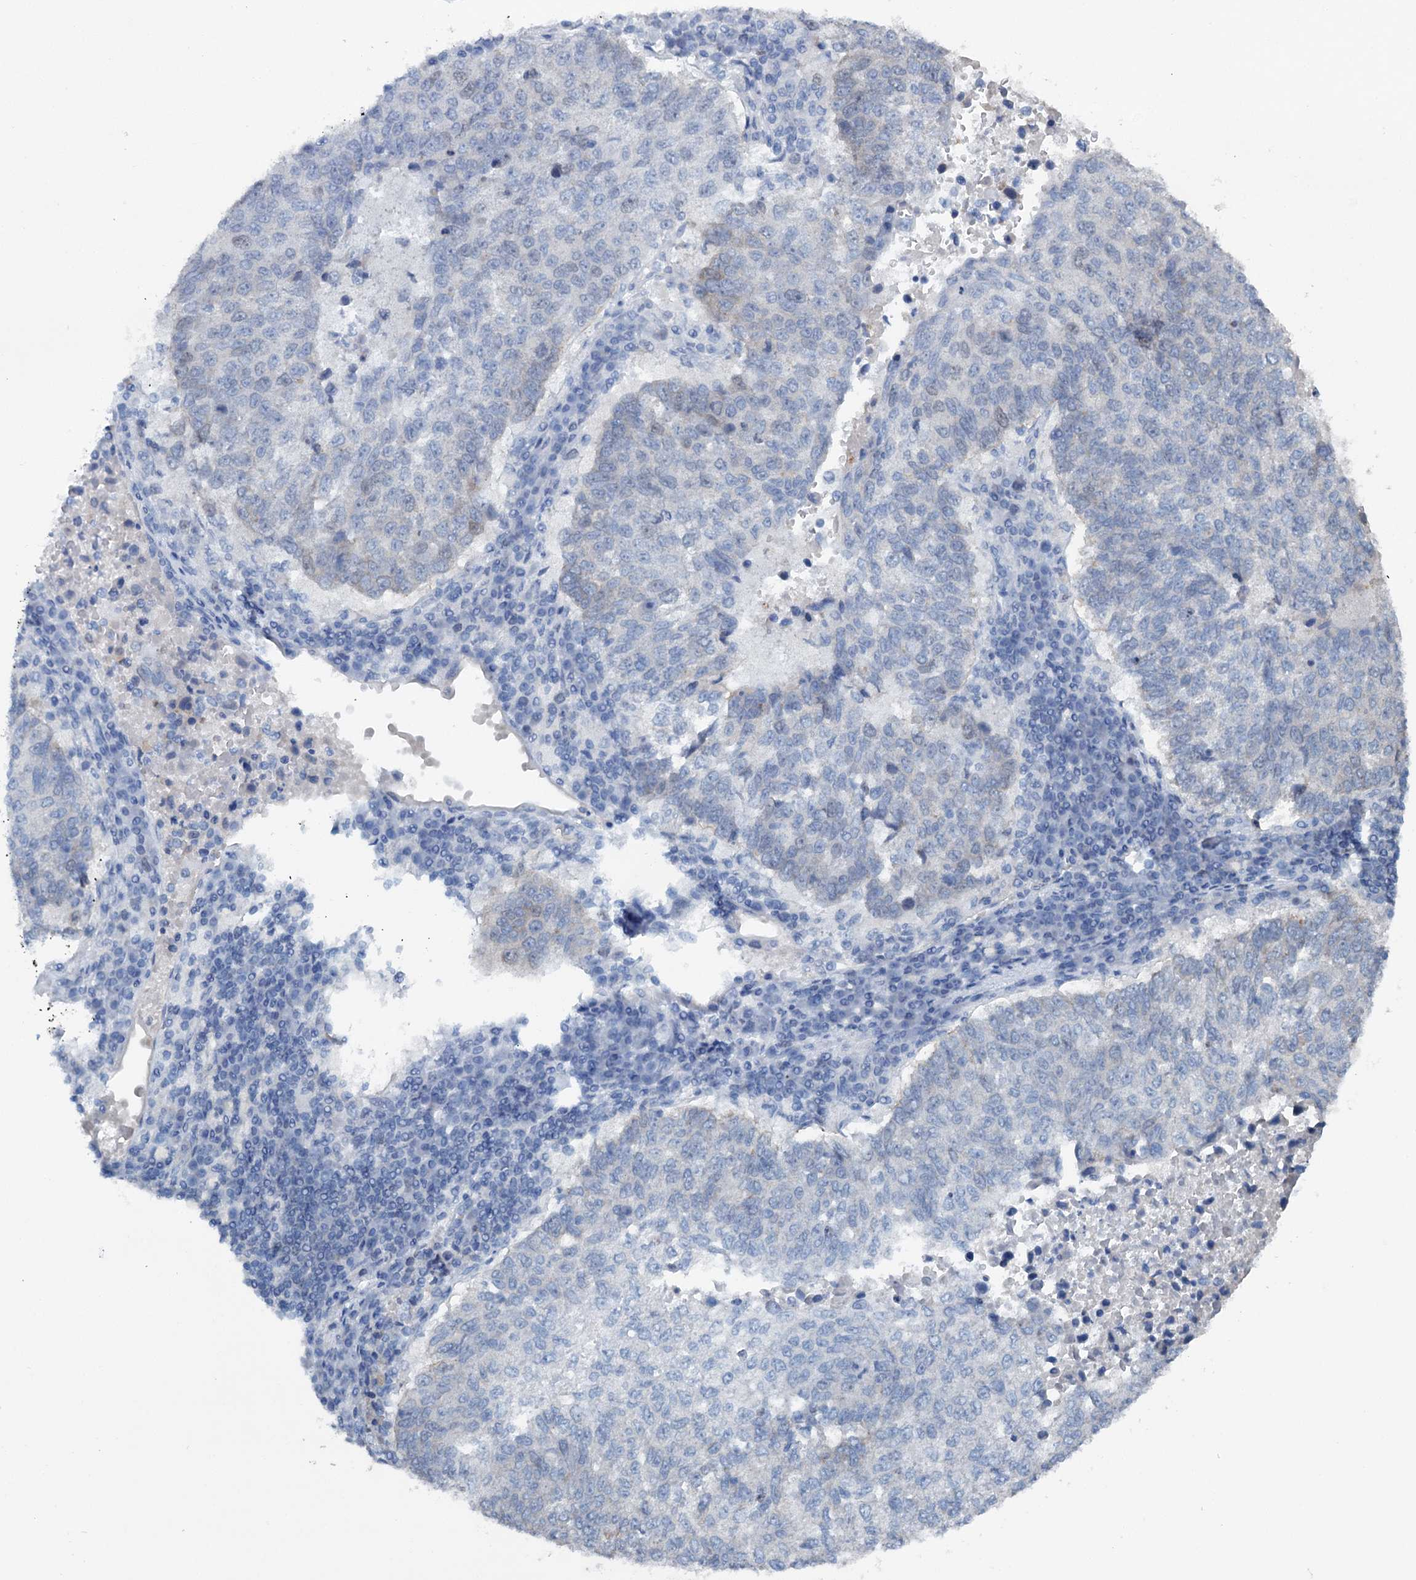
{"staining": {"intensity": "negative", "quantity": "none", "location": "none"}, "tissue": "lung cancer", "cell_type": "Tumor cells", "image_type": "cancer", "snomed": [{"axis": "morphology", "description": "Squamous cell carcinoma, NOS"}, {"axis": "topography", "description": "Lung"}], "caption": "This image is of lung cancer (squamous cell carcinoma) stained with IHC to label a protein in brown with the nuclei are counter-stained blue. There is no staining in tumor cells. (Brightfield microscopy of DAB (3,3'-diaminobenzidine) immunohistochemistry (IHC) at high magnification).", "gene": "FAM111B", "patient": {"sex": "male", "age": 73}}